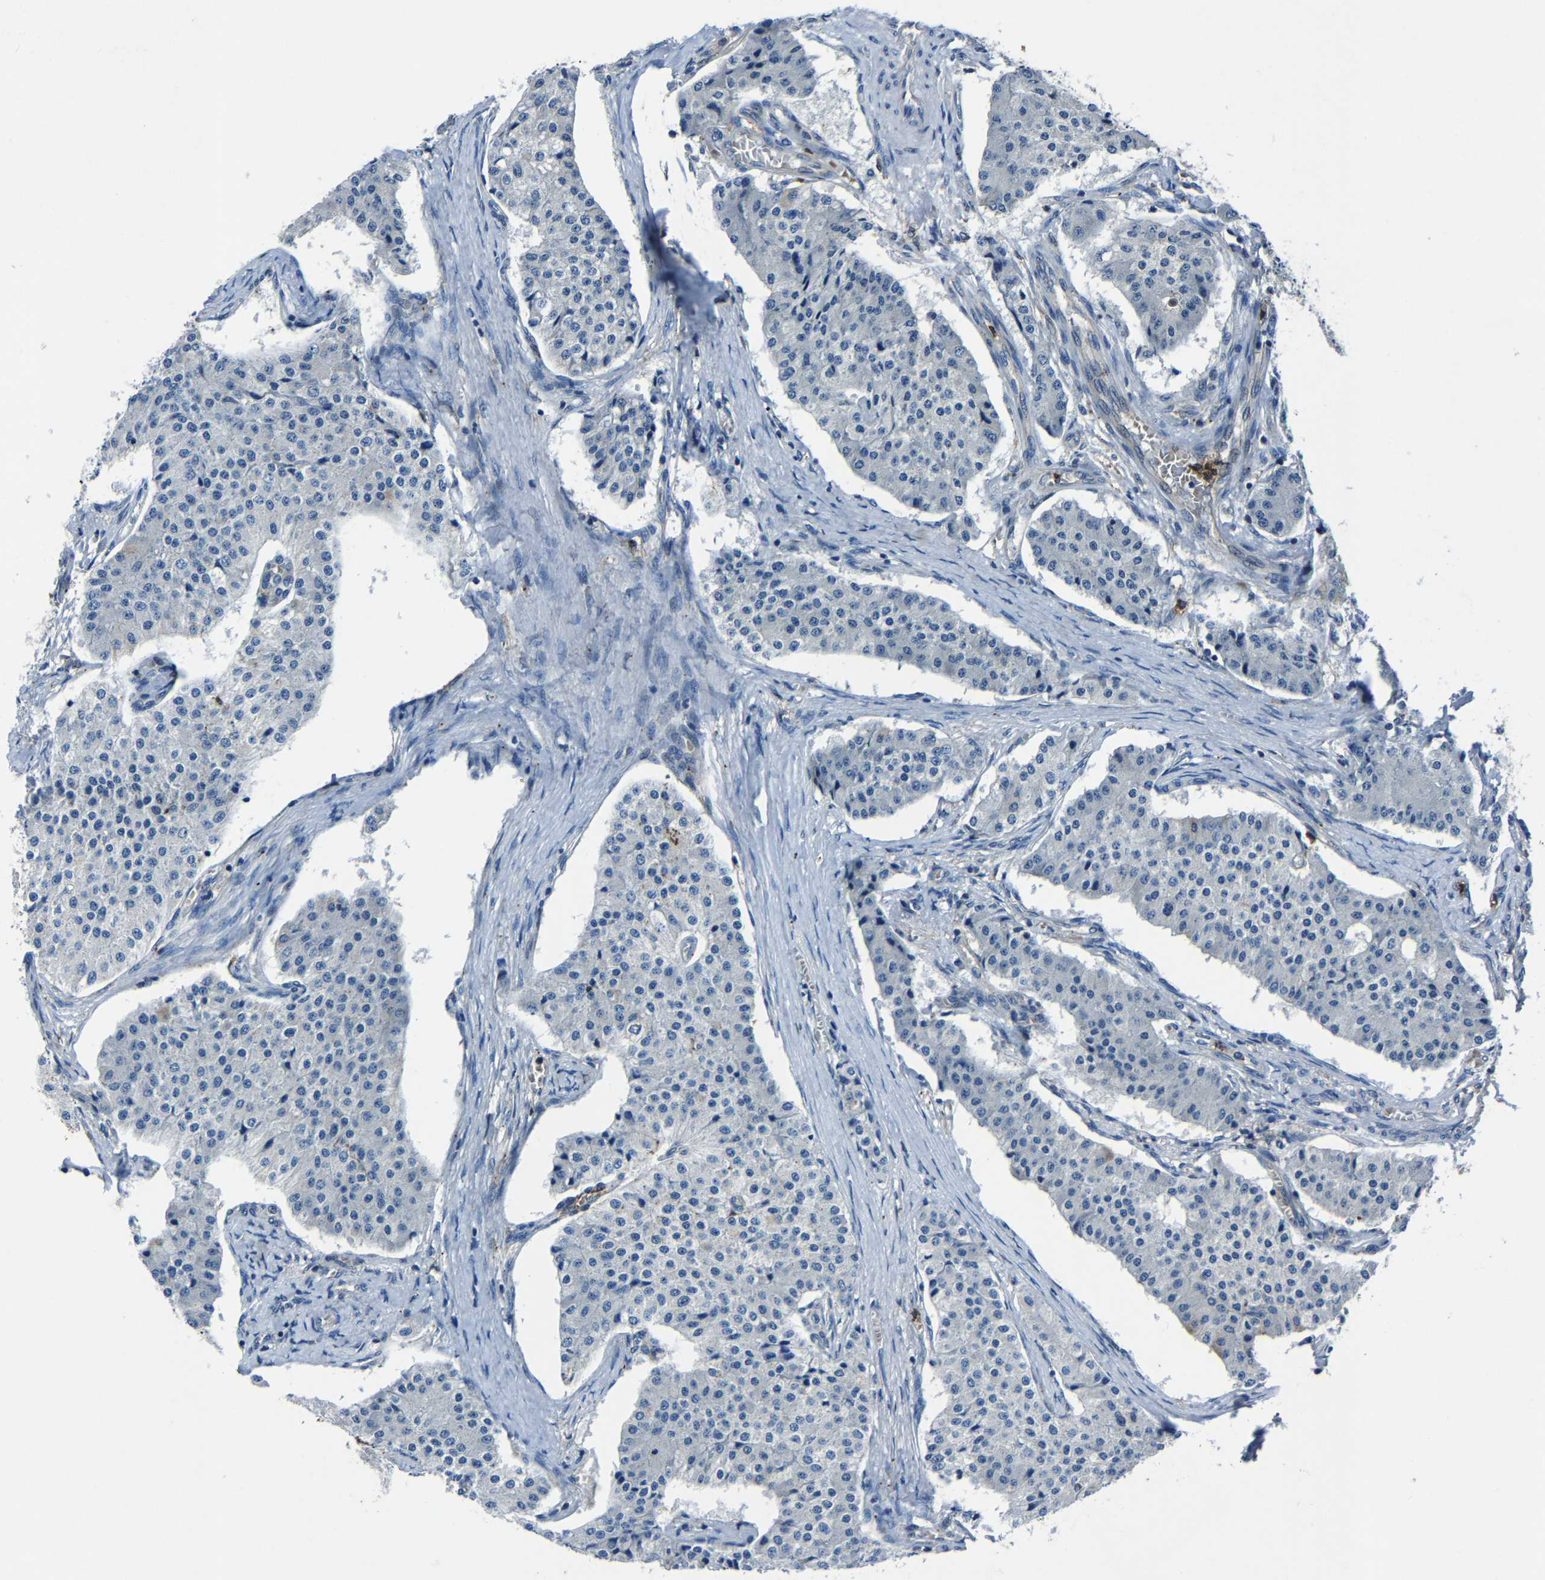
{"staining": {"intensity": "negative", "quantity": "none", "location": "none"}, "tissue": "carcinoid", "cell_type": "Tumor cells", "image_type": "cancer", "snomed": [{"axis": "morphology", "description": "Carcinoid, malignant, NOS"}, {"axis": "topography", "description": "Colon"}], "caption": "Carcinoid (malignant) stained for a protein using IHC shows no staining tumor cells.", "gene": "PCNX2", "patient": {"sex": "female", "age": 52}}